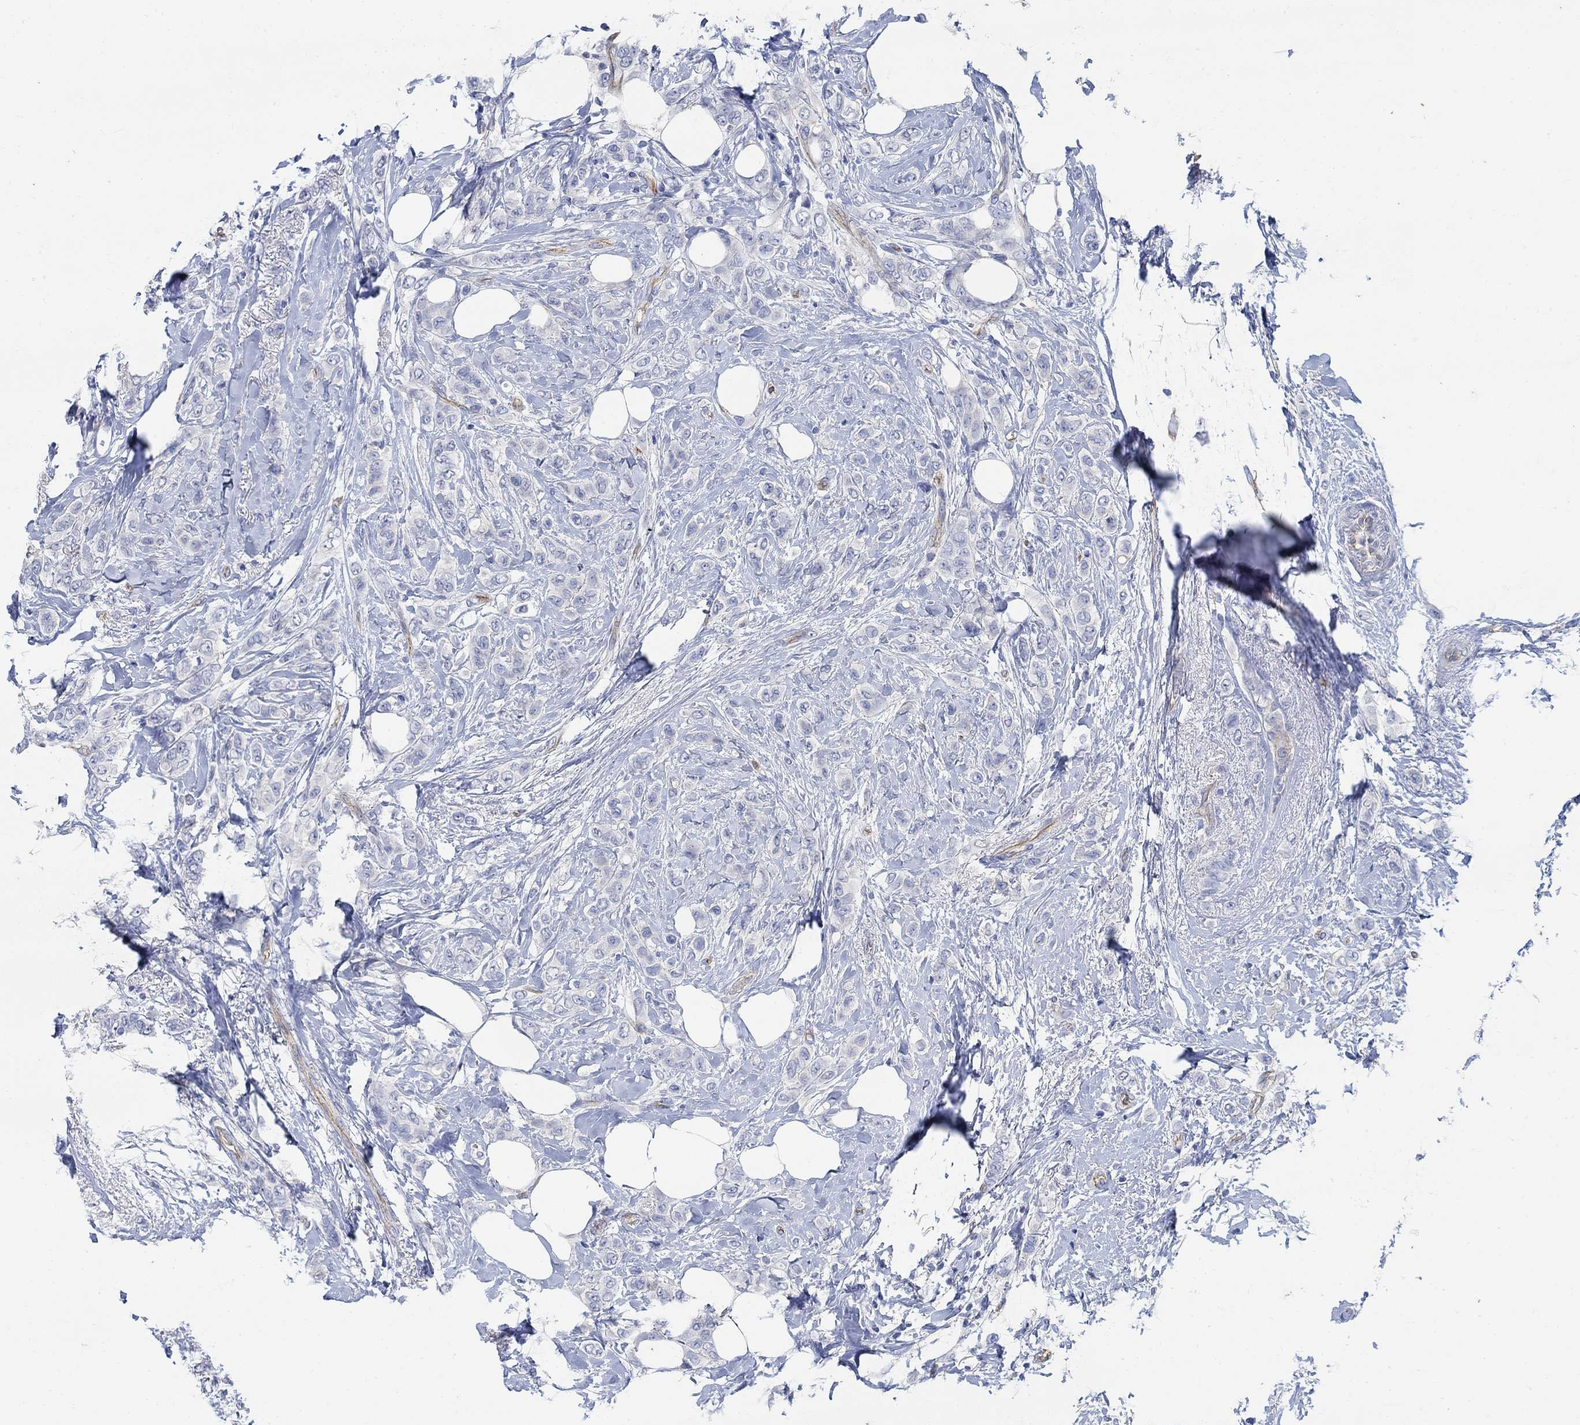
{"staining": {"intensity": "negative", "quantity": "none", "location": "none"}, "tissue": "breast cancer", "cell_type": "Tumor cells", "image_type": "cancer", "snomed": [{"axis": "morphology", "description": "Lobular carcinoma"}, {"axis": "topography", "description": "Breast"}], "caption": "Immunohistochemistry micrograph of breast lobular carcinoma stained for a protein (brown), which demonstrates no positivity in tumor cells. The staining is performed using DAB (3,3'-diaminobenzidine) brown chromogen with nuclei counter-stained in using hematoxylin.", "gene": "TMEM198", "patient": {"sex": "female", "age": 66}}